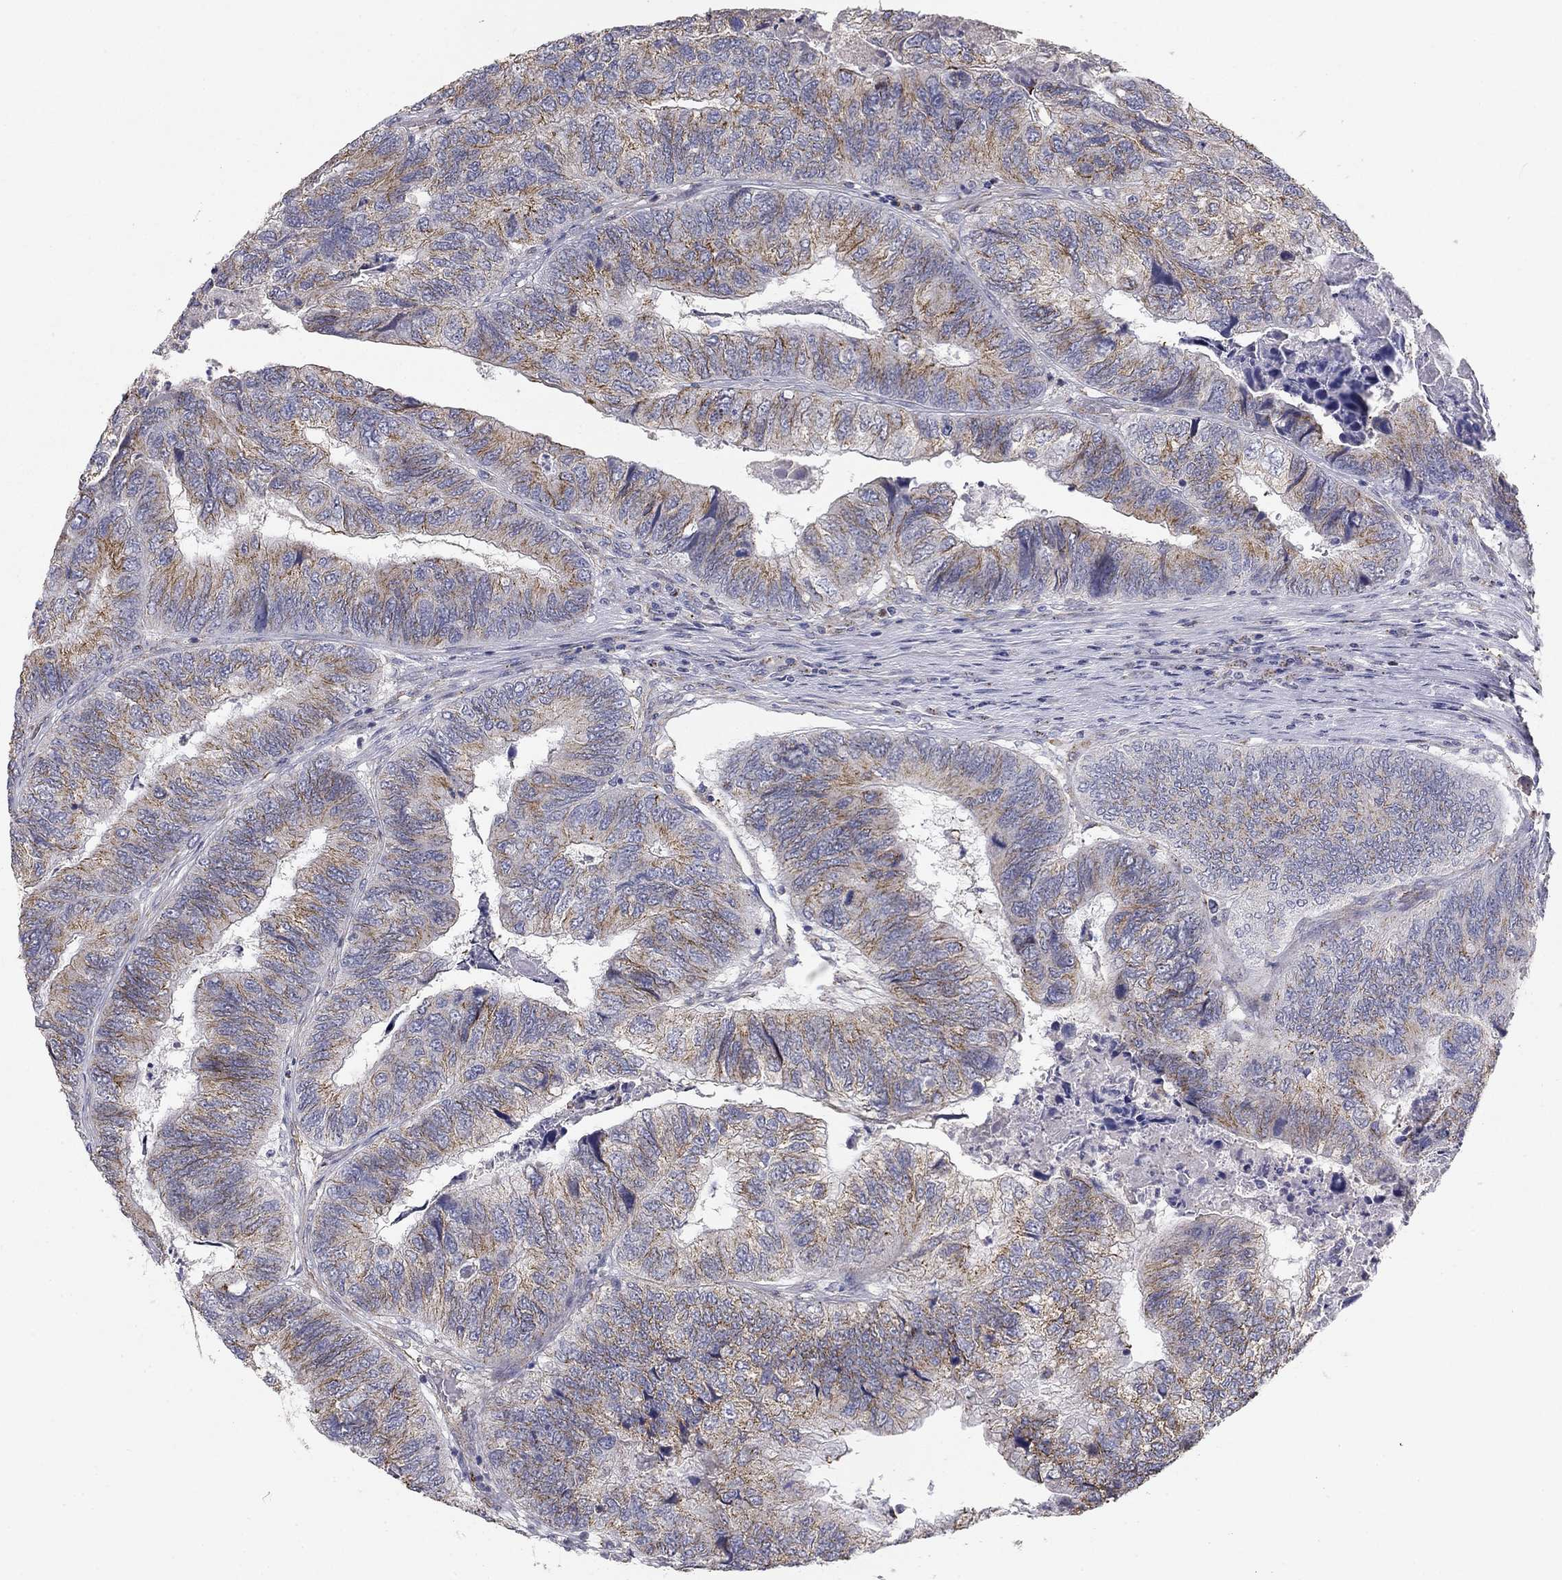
{"staining": {"intensity": "moderate", "quantity": "25%-75%", "location": "cytoplasmic/membranous"}, "tissue": "colorectal cancer", "cell_type": "Tumor cells", "image_type": "cancer", "snomed": [{"axis": "morphology", "description": "Adenocarcinoma, NOS"}, {"axis": "topography", "description": "Colon"}], "caption": "A high-resolution histopathology image shows immunohistochemistry staining of colorectal cancer, which exhibits moderate cytoplasmic/membranous expression in about 25%-75% of tumor cells. The staining is performed using DAB (3,3'-diaminobenzidine) brown chromogen to label protein expression. The nuclei are counter-stained blue using hematoxylin.", "gene": "SEPTIN3", "patient": {"sex": "female", "age": 67}}